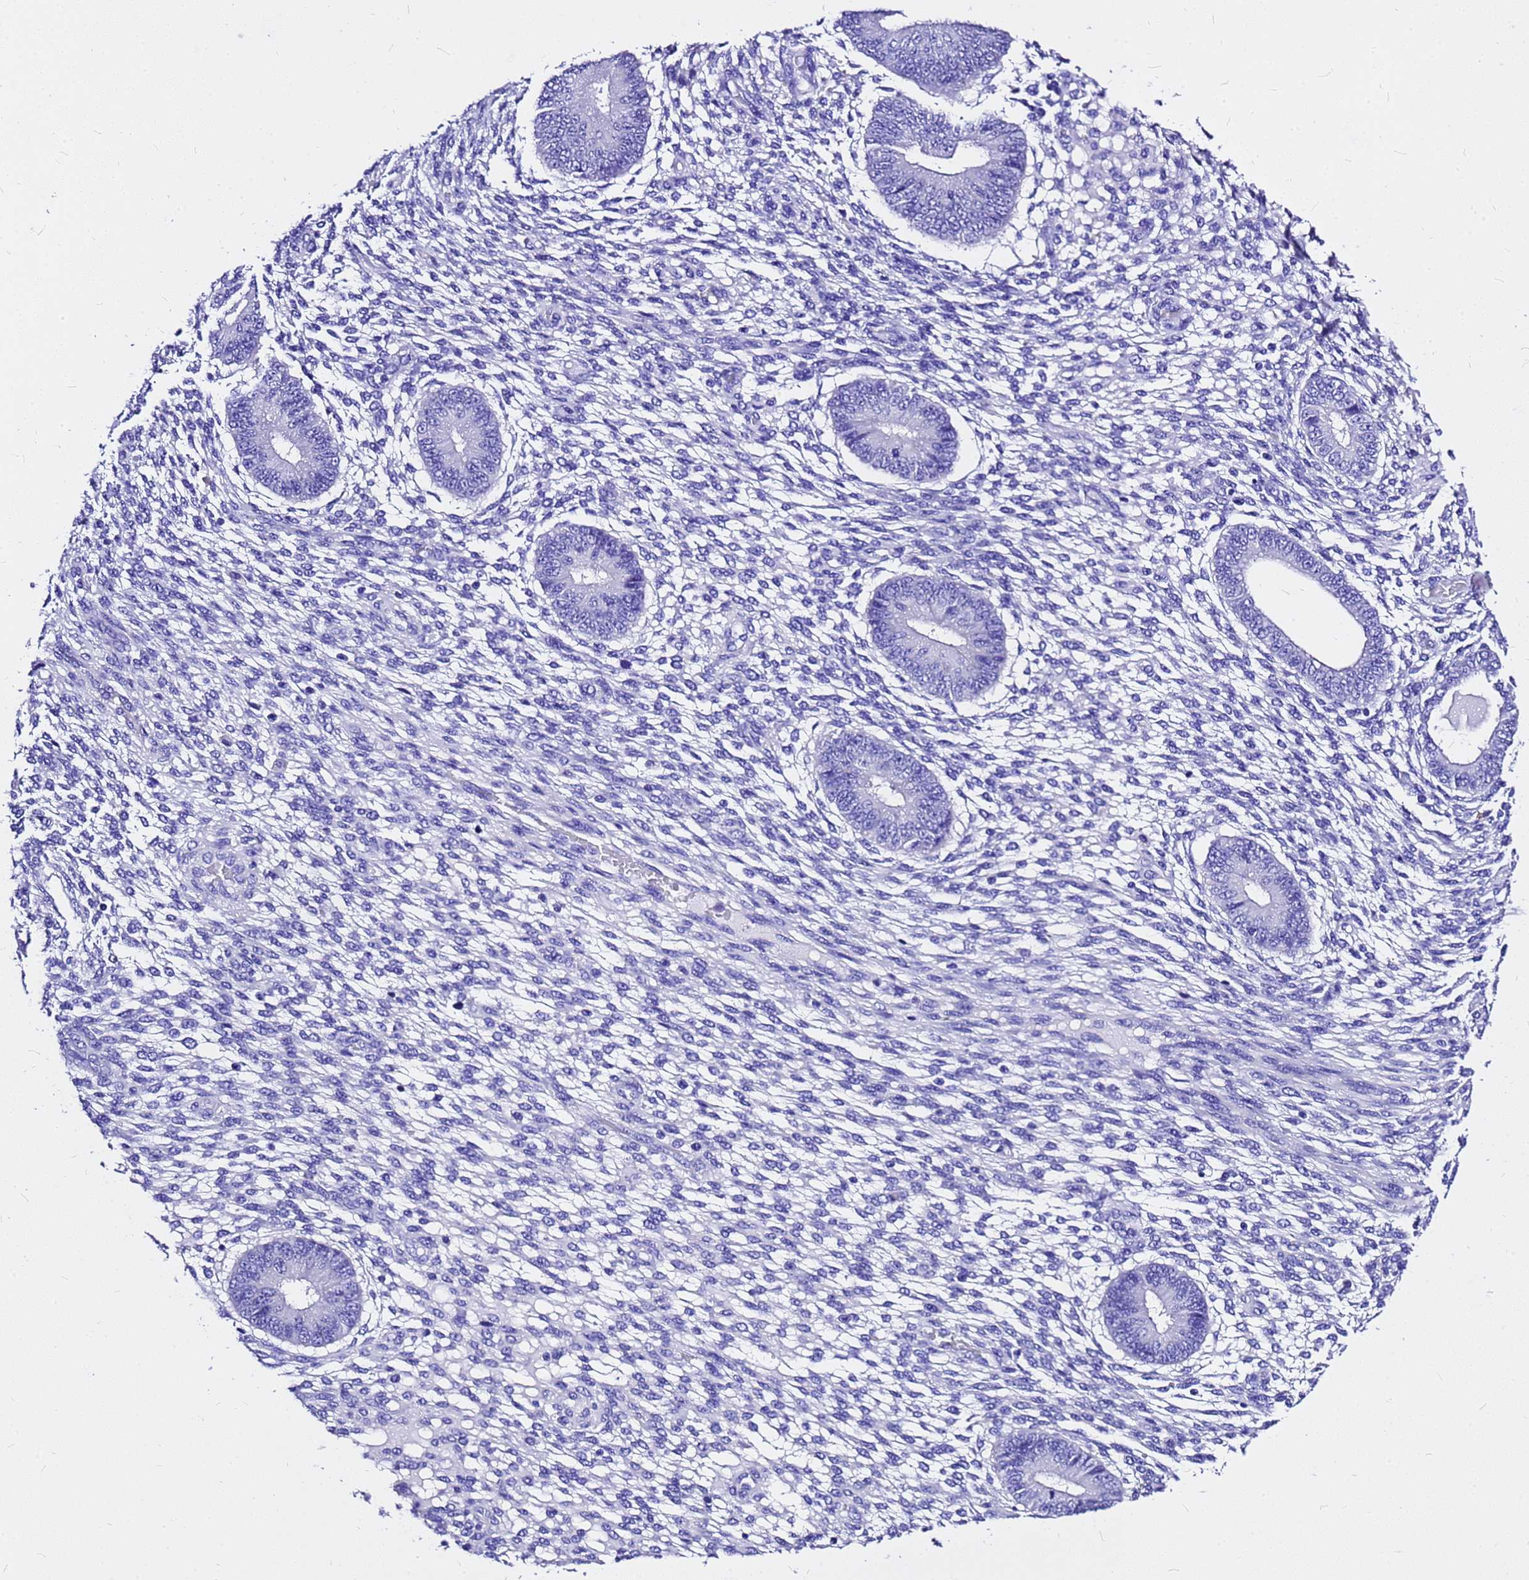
{"staining": {"intensity": "negative", "quantity": "none", "location": "none"}, "tissue": "endometrium", "cell_type": "Cells in endometrial stroma", "image_type": "normal", "snomed": [{"axis": "morphology", "description": "Normal tissue, NOS"}, {"axis": "topography", "description": "Endometrium"}], "caption": "Human endometrium stained for a protein using immunohistochemistry exhibits no positivity in cells in endometrial stroma.", "gene": "HERC4", "patient": {"sex": "female", "age": 49}}